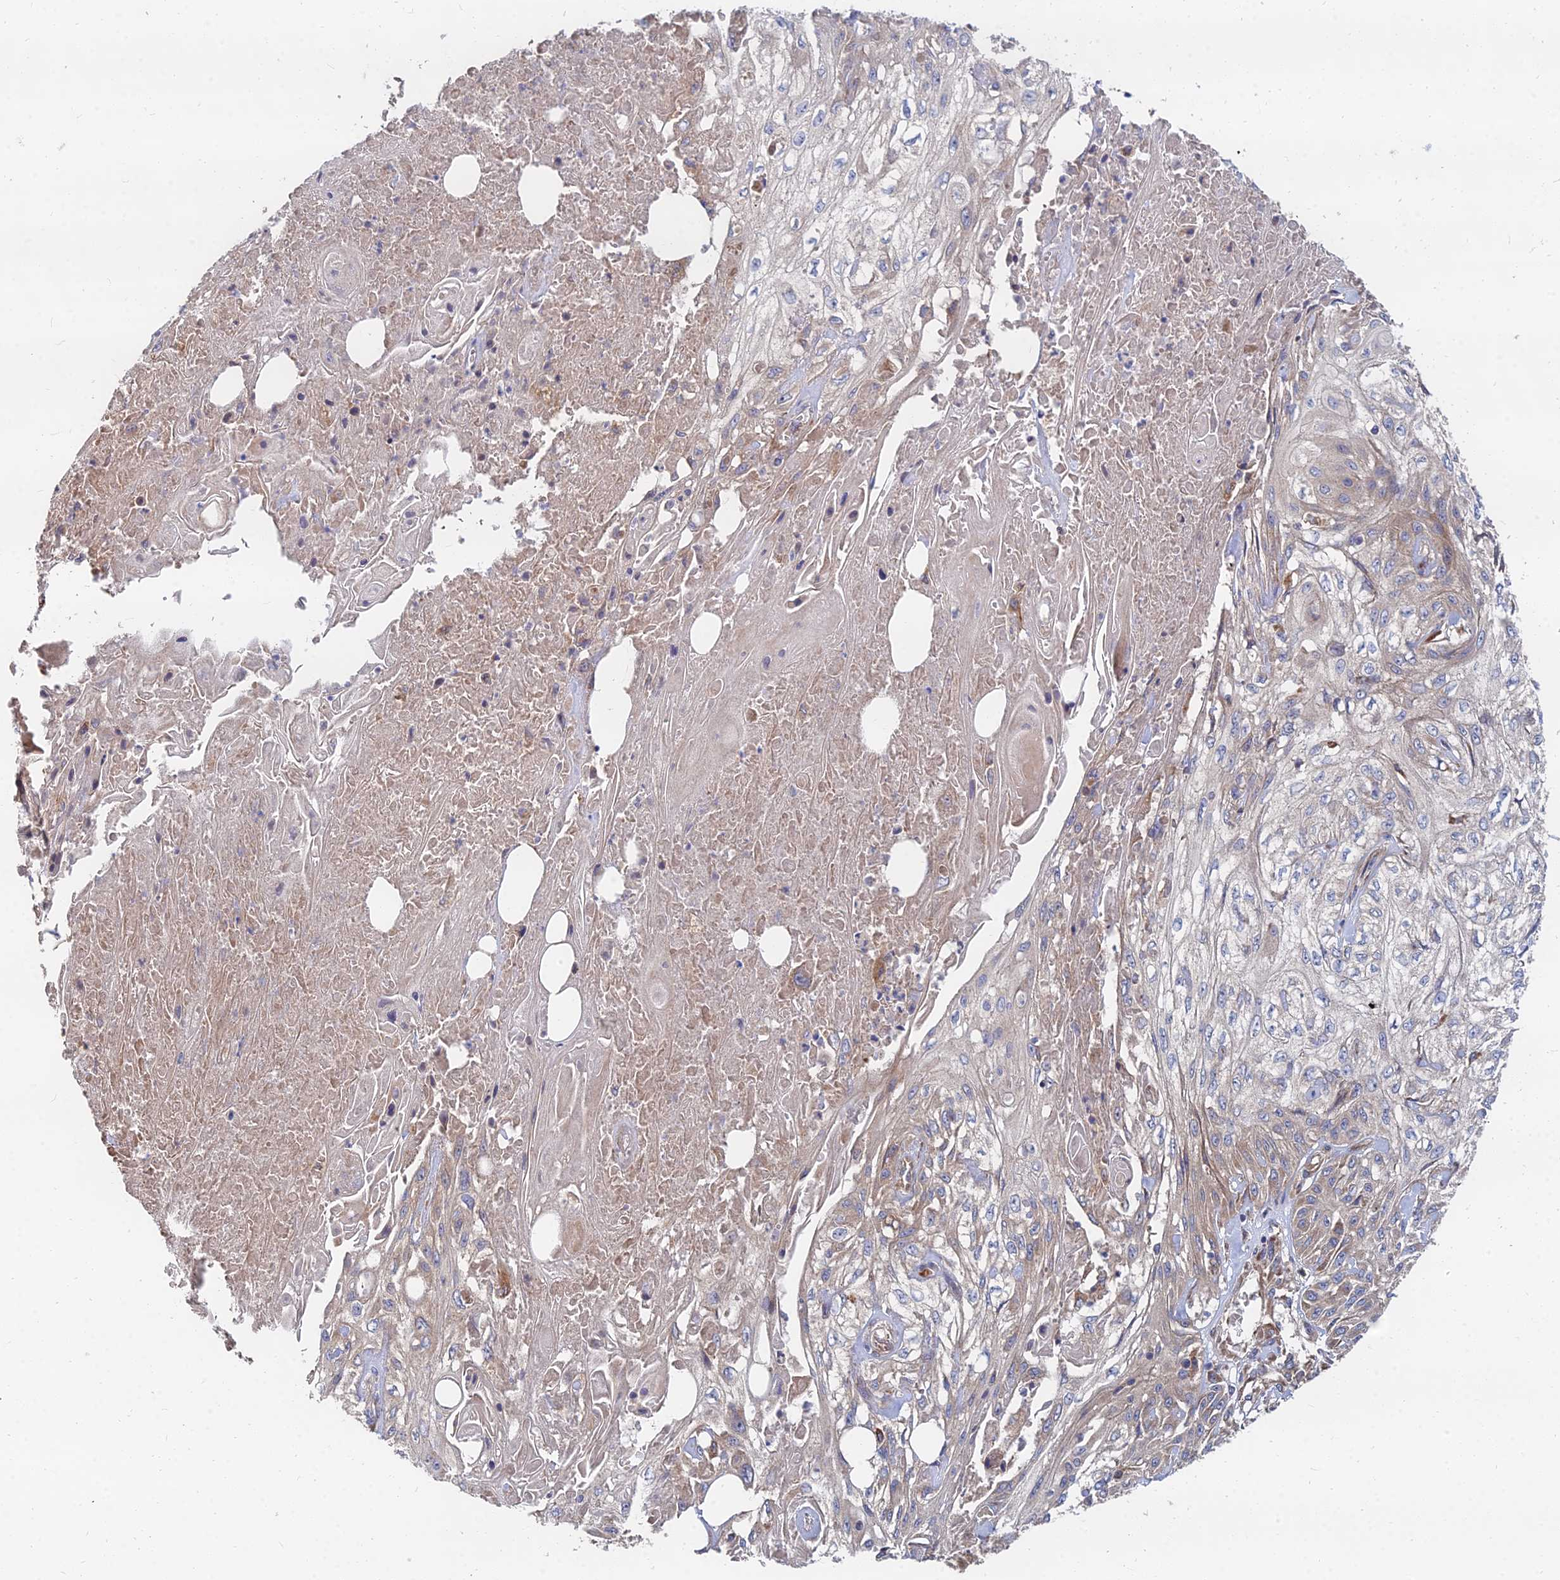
{"staining": {"intensity": "moderate", "quantity": "25%-75%", "location": "cytoplasmic/membranous"}, "tissue": "skin cancer", "cell_type": "Tumor cells", "image_type": "cancer", "snomed": [{"axis": "morphology", "description": "Squamous cell carcinoma, NOS"}, {"axis": "morphology", "description": "Squamous cell carcinoma, metastatic, NOS"}, {"axis": "topography", "description": "Skin"}, {"axis": "topography", "description": "Lymph node"}], "caption": "Tumor cells show medium levels of moderate cytoplasmic/membranous staining in approximately 25%-75% of cells in human skin cancer. The protein is stained brown, and the nuclei are stained in blue (DAB IHC with brightfield microscopy, high magnification).", "gene": "CCZ1", "patient": {"sex": "male", "age": 75}}